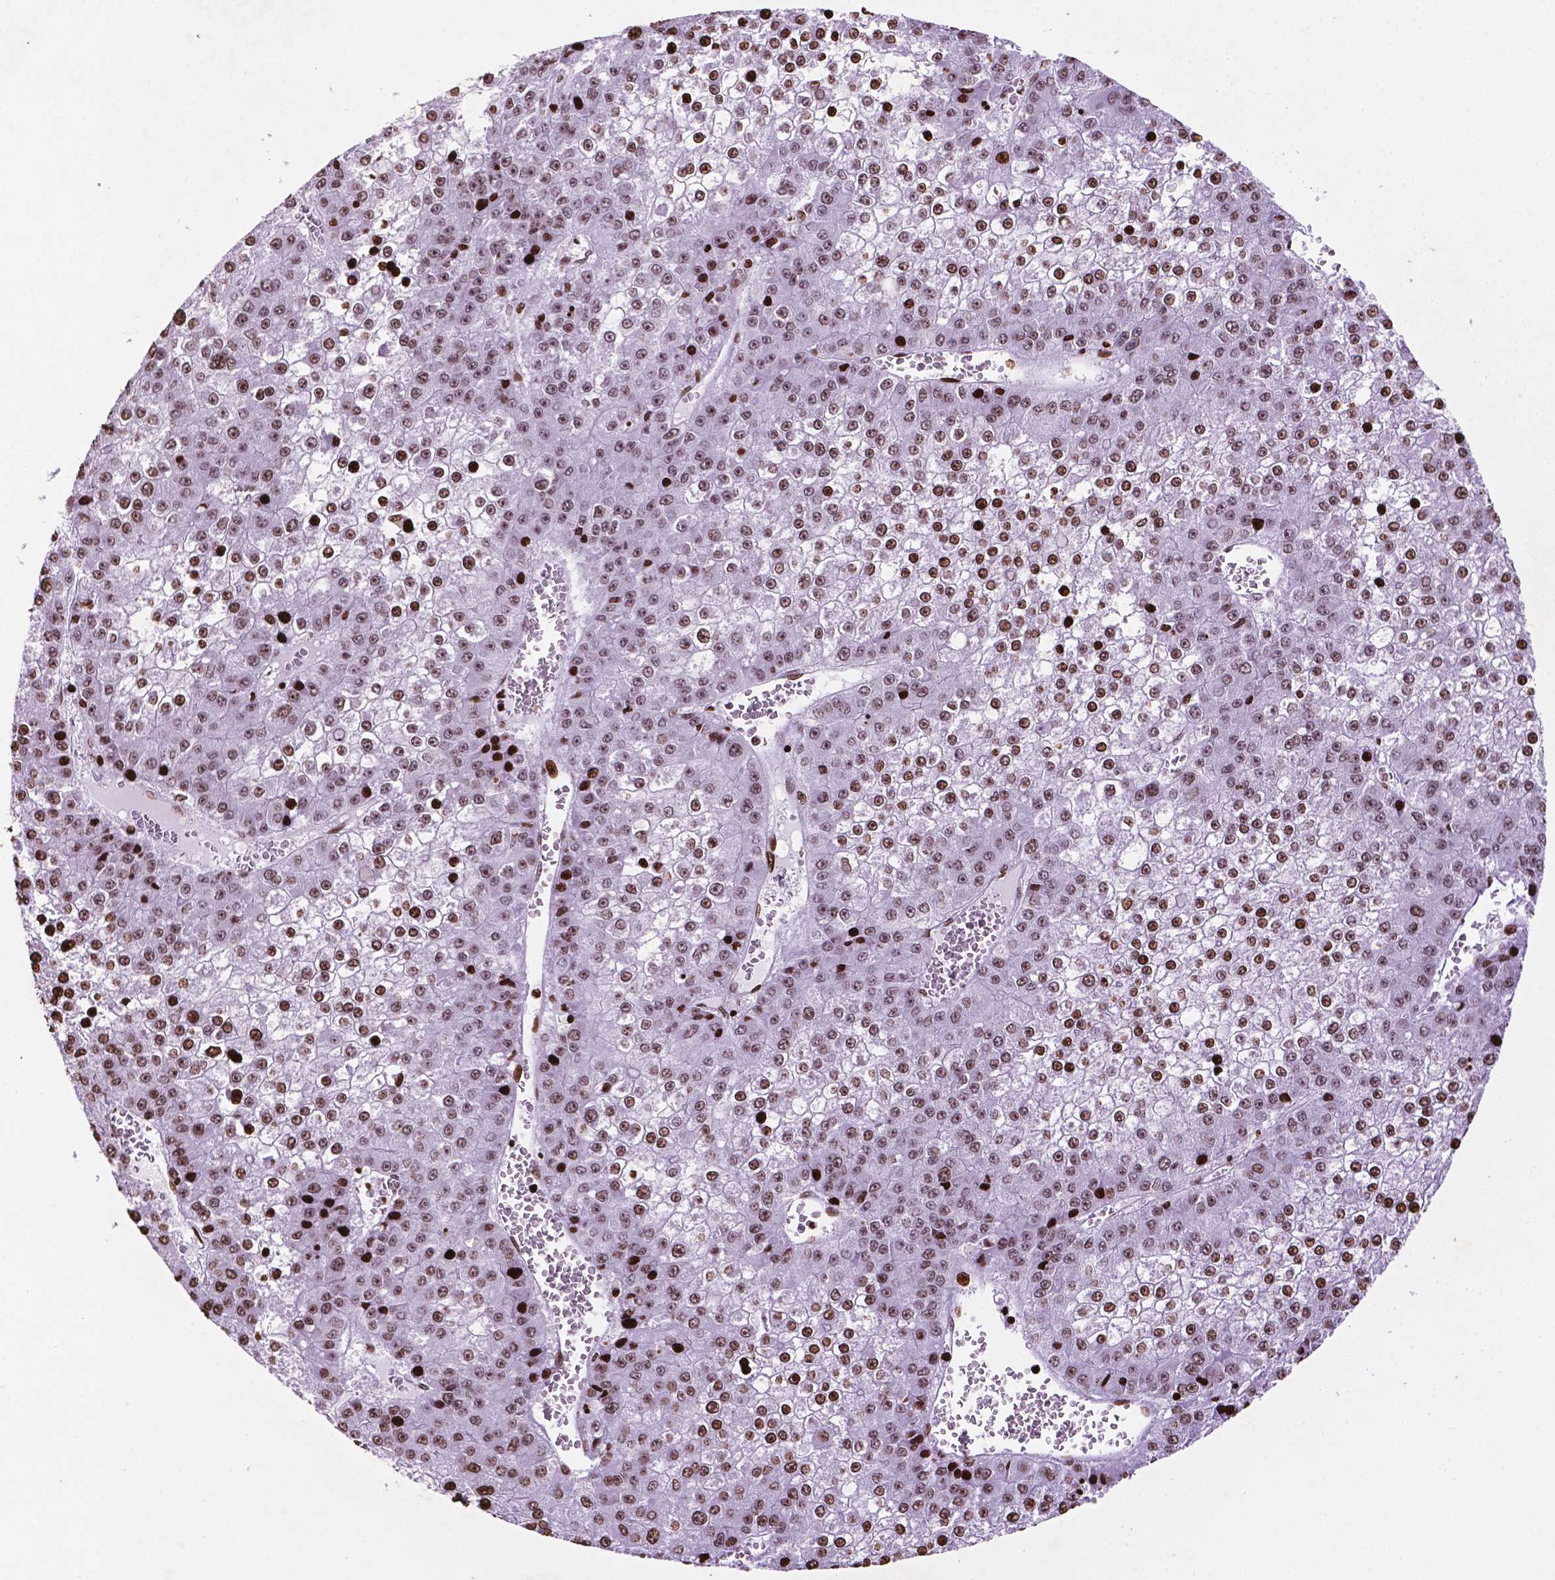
{"staining": {"intensity": "strong", "quantity": ">75%", "location": "nuclear"}, "tissue": "liver cancer", "cell_type": "Tumor cells", "image_type": "cancer", "snomed": [{"axis": "morphology", "description": "Carcinoma, Hepatocellular, NOS"}, {"axis": "topography", "description": "Liver"}], "caption": "The histopathology image demonstrates a brown stain indicating the presence of a protein in the nuclear of tumor cells in liver hepatocellular carcinoma. Immunohistochemistry stains the protein in brown and the nuclei are stained blue.", "gene": "TMEM250", "patient": {"sex": "female", "age": 73}}